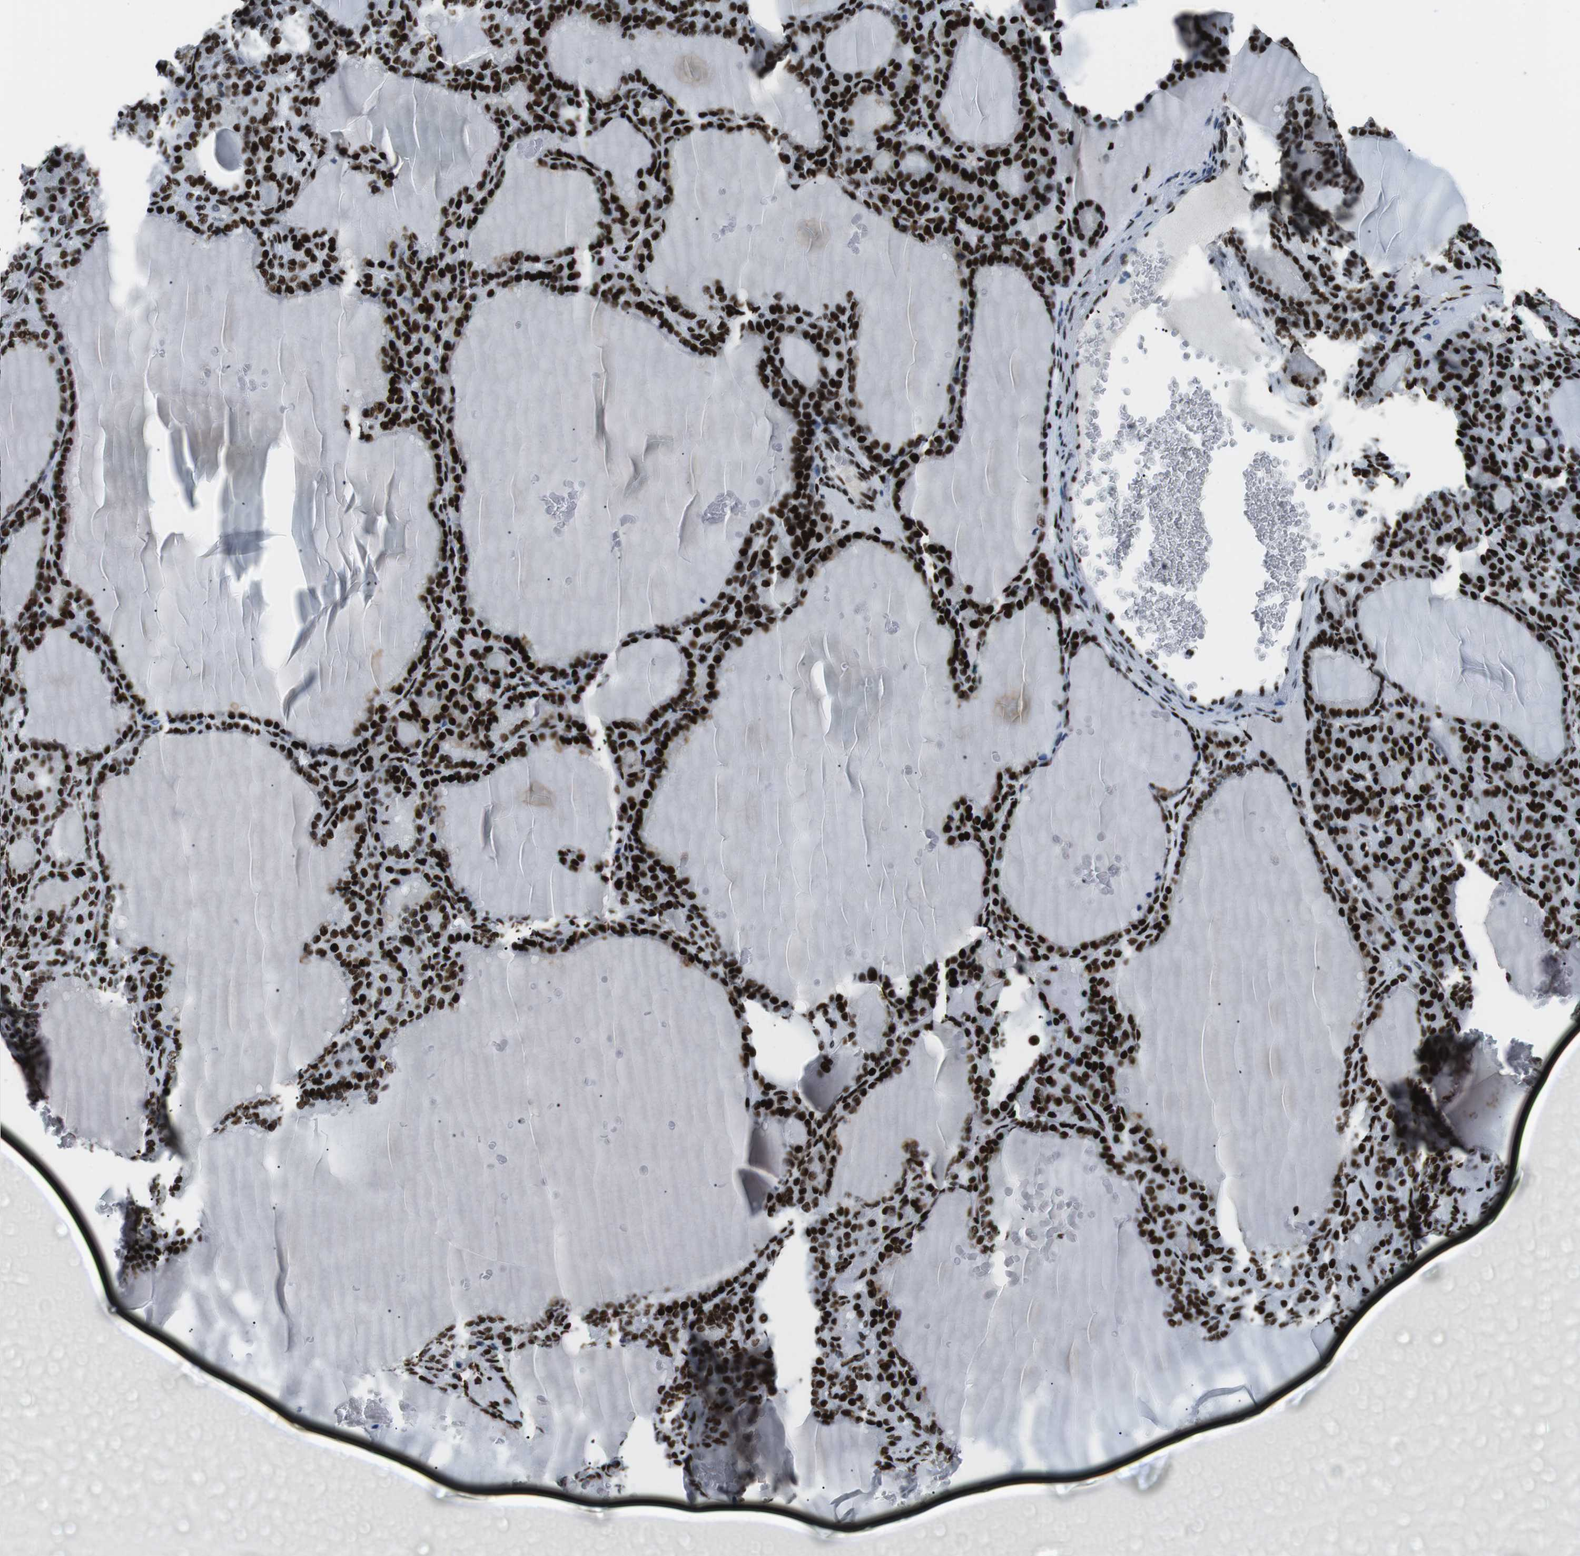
{"staining": {"intensity": "strong", "quantity": ">75%", "location": "nuclear"}, "tissue": "thyroid gland", "cell_type": "Glandular cells", "image_type": "normal", "snomed": [{"axis": "morphology", "description": "Normal tissue, NOS"}, {"axis": "topography", "description": "Thyroid gland"}], "caption": "Immunohistochemical staining of benign human thyroid gland shows strong nuclear protein staining in about >75% of glandular cells. (DAB = brown stain, brightfield microscopy at high magnification).", "gene": "PML", "patient": {"sex": "female", "age": 28}}